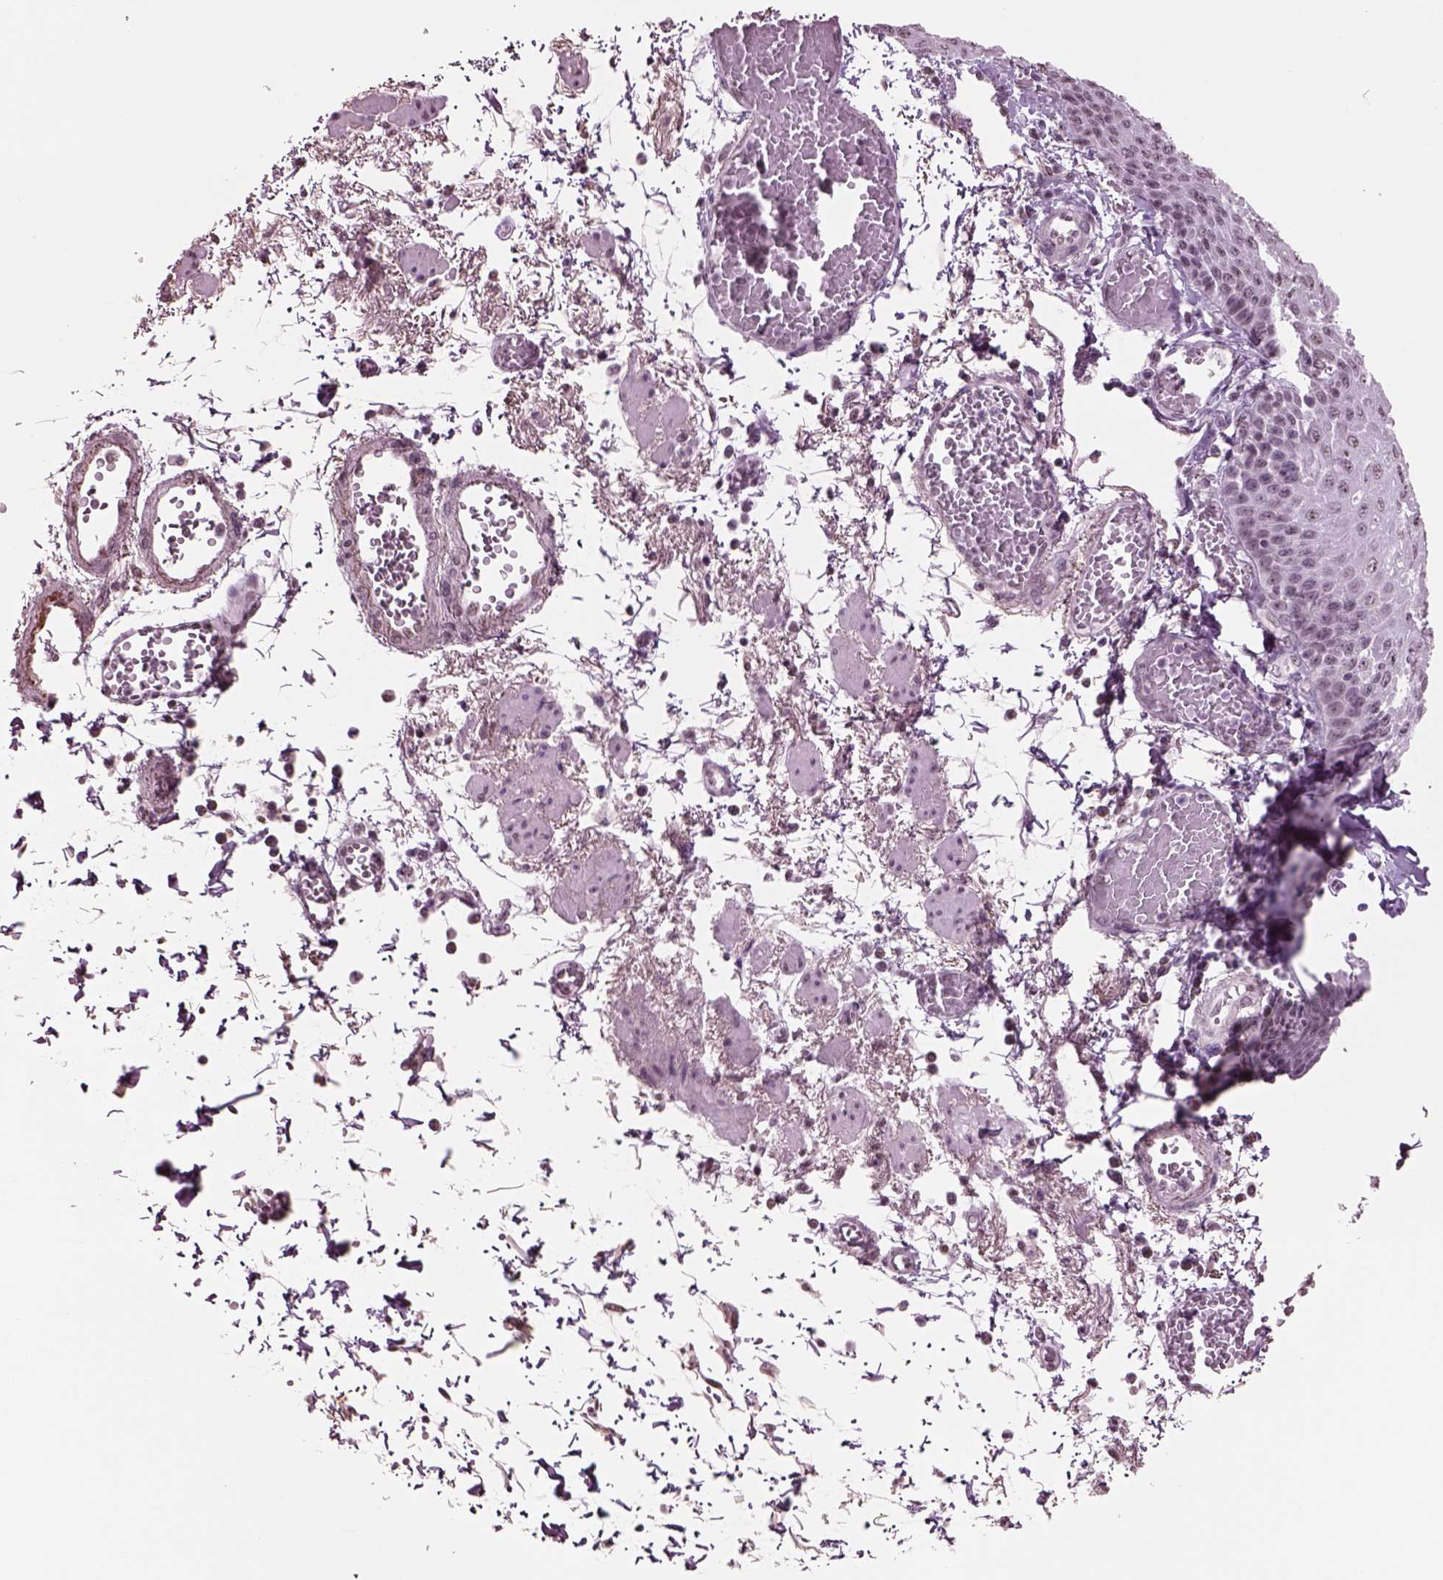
{"staining": {"intensity": "weak", "quantity": "25%-75%", "location": "nuclear"}, "tissue": "esophagus", "cell_type": "Squamous epithelial cells", "image_type": "normal", "snomed": [{"axis": "morphology", "description": "Normal tissue, NOS"}, {"axis": "morphology", "description": "Adenocarcinoma, NOS"}, {"axis": "topography", "description": "Esophagus"}], "caption": "Weak nuclear protein positivity is seen in approximately 25%-75% of squamous epithelial cells in esophagus. The protein is shown in brown color, while the nuclei are stained blue.", "gene": "SEPHS1", "patient": {"sex": "male", "age": 81}}